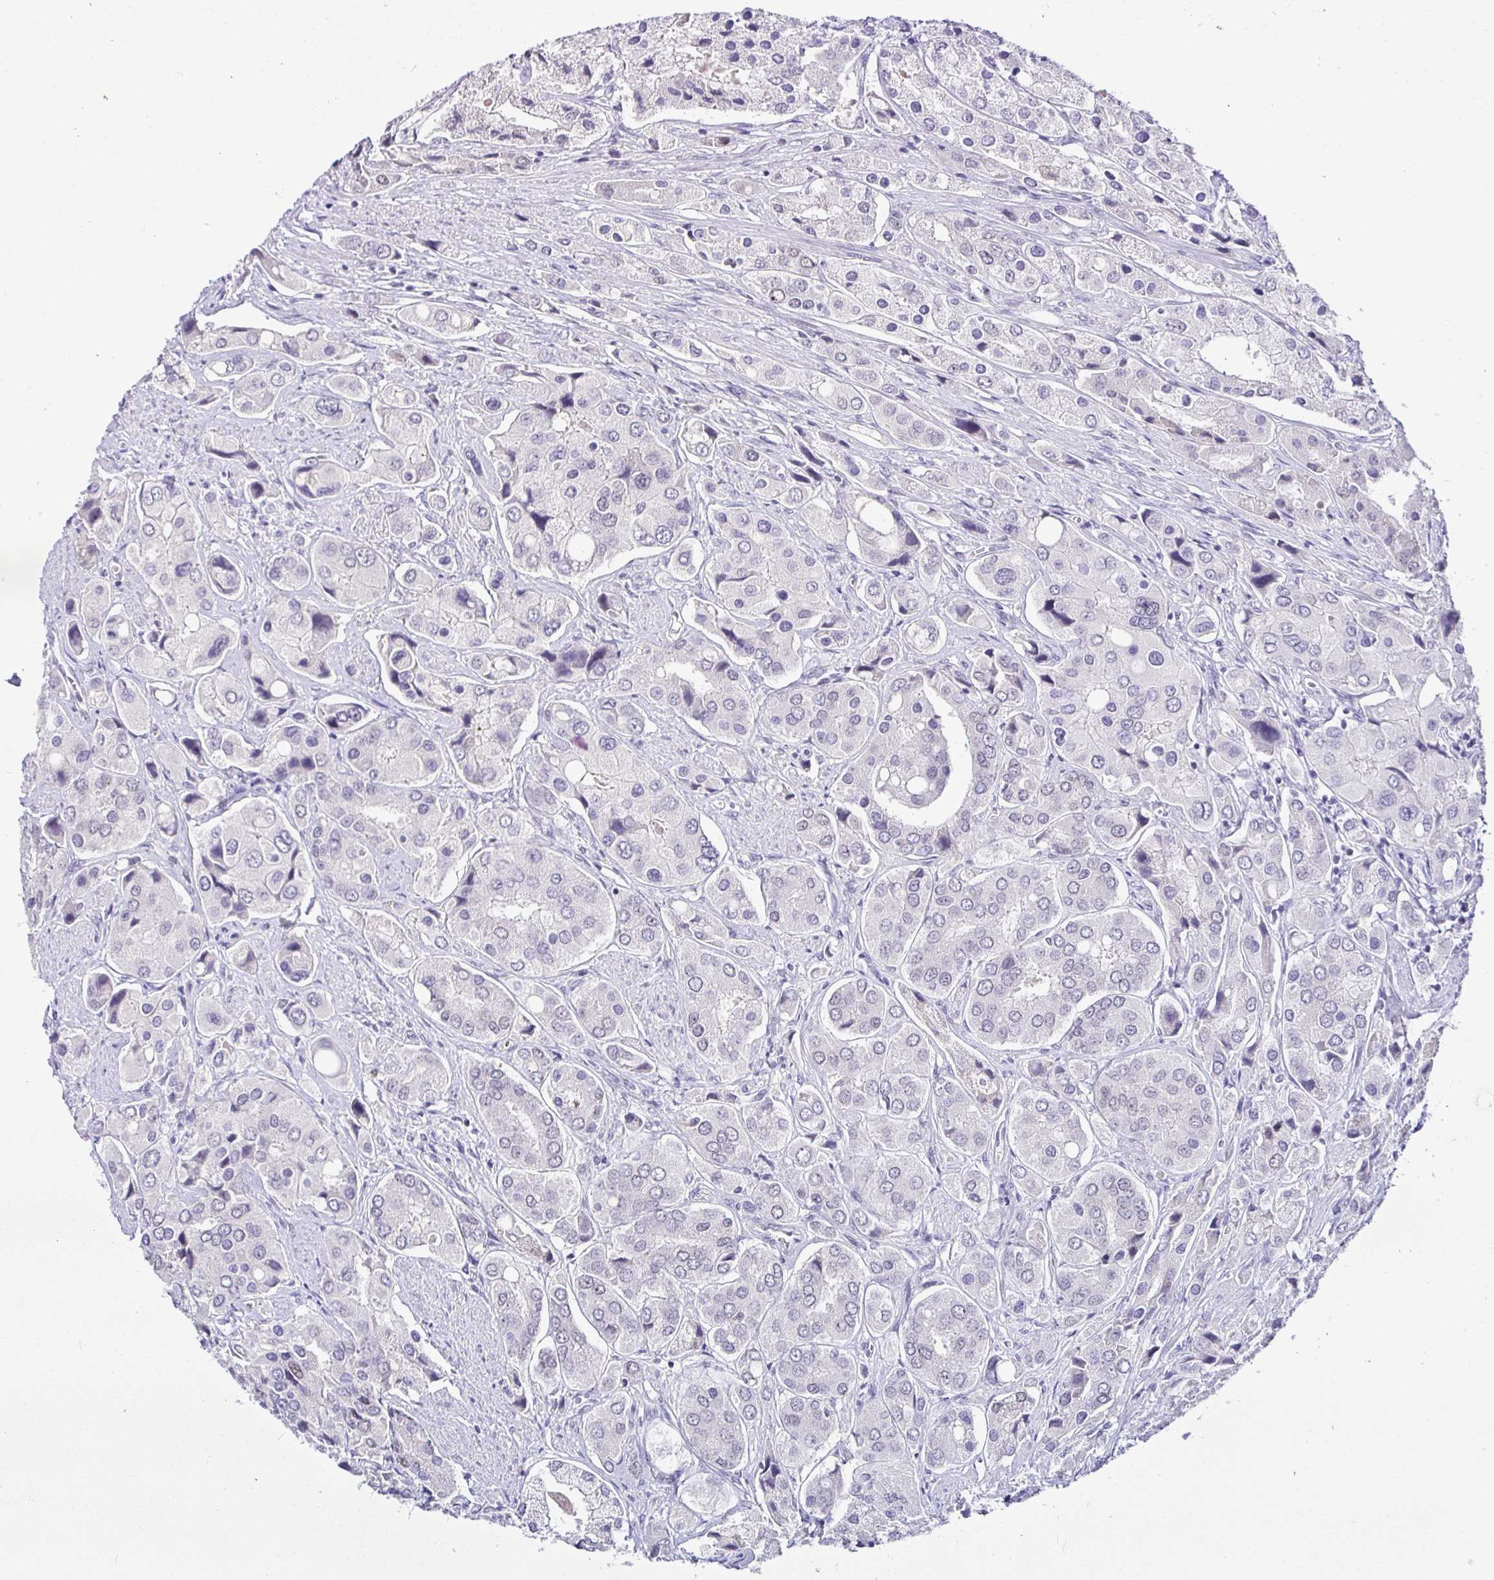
{"staining": {"intensity": "negative", "quantity": "none", "location": "none"}, "tissue": "prostate cancer", "cell_type": "Tumor cells", "image_type": "cancer", "snomed": [{"axis": "morphology", "description": "Adenocarcinoma, Low grade"}, {"axis": "topography", "description": "Prostate"}], "caption": "Immunohistochemistry photomicrograph of neoplastic tissue: human prostate cancer (low-grade adenocarcinoma) stained with DAB reveals no significant protein staining in tumor cells.", "gene": "NUP188", "patient": {"sex": "male", "age": 69}}